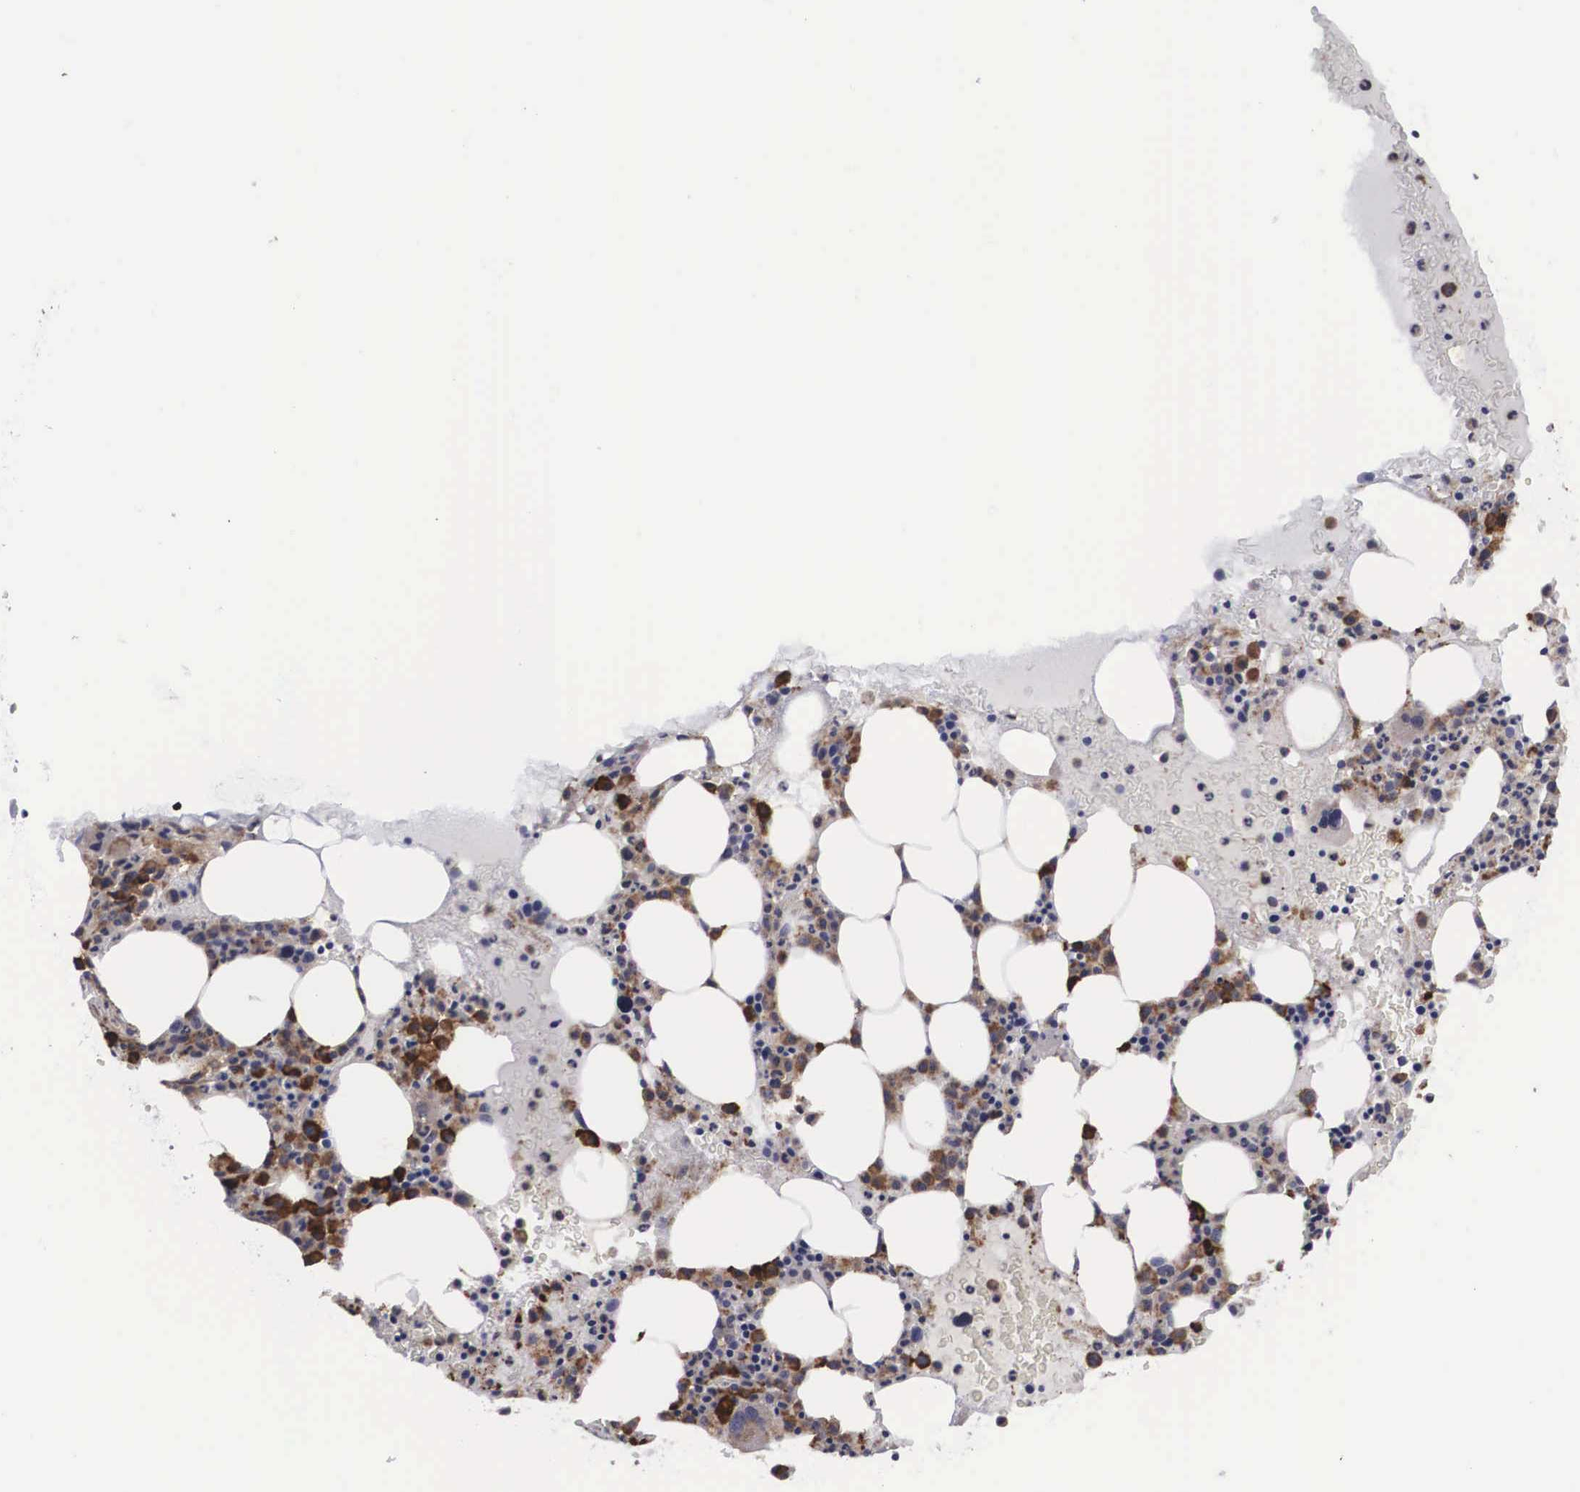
{"staining": {"intensity": "strong", "quantity": "25%-75%", "location": "cytoplasmic/membranous"}, "tissue": "bone marrow", "cell_type": "Hematopoietic cells", "image_type": "normal", "snomed": [{"axis": "morphology", "description": "Normal tissue, NOS"}, {"axis": "topography", "description": "Bone marrow"}], "caption": "The image shows immunohistochemical staining of benign bone marrow. There is strong cytoplasmic/membranous staining is present in about 25%-75% of hematopoietic cells.", "gene": "CRELD2", "patient": {"sex": "female", "age": 88}}